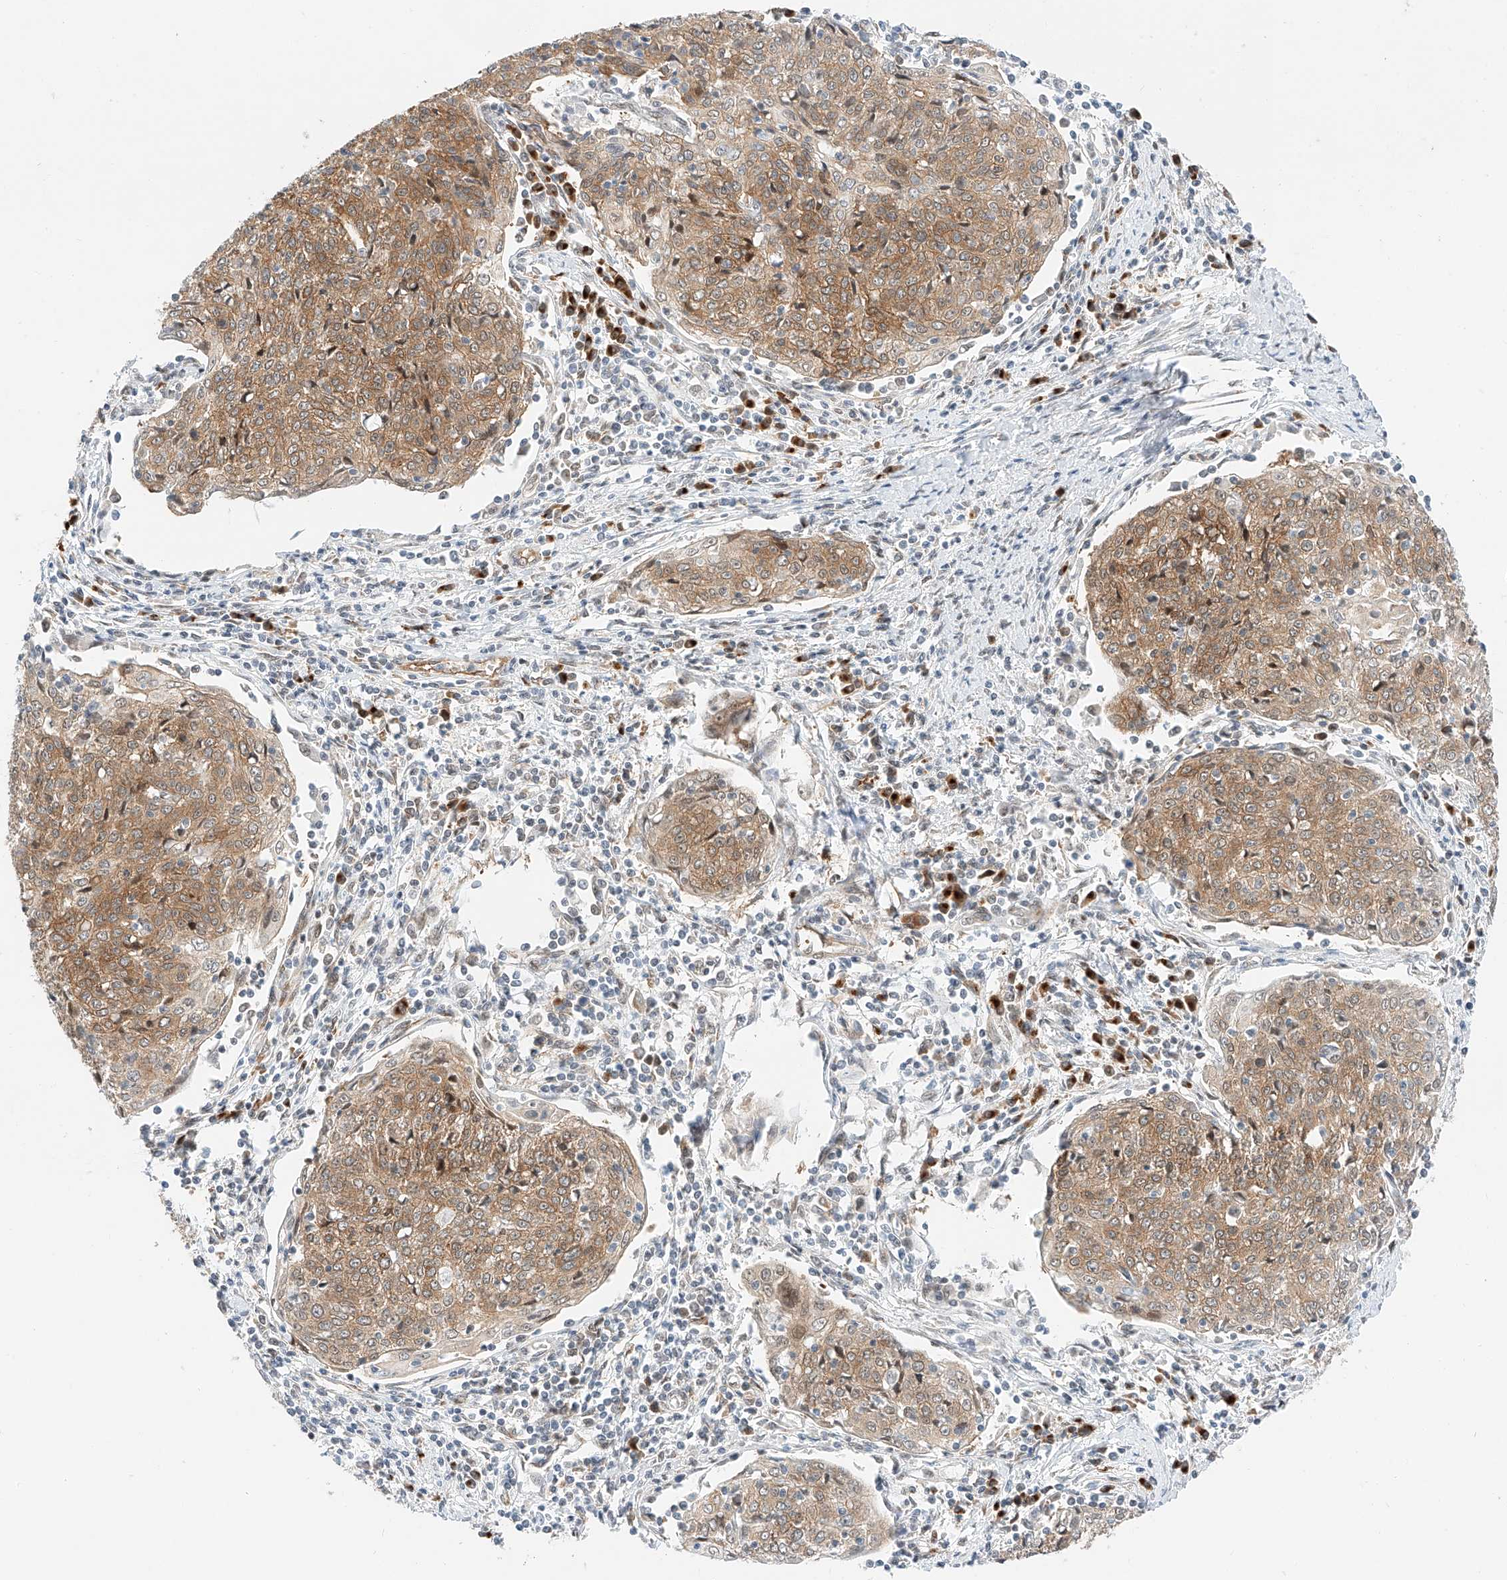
{"staining": {"intensity": "moderate", "quantity": ">75%", "location": "cytoplasmic/membranous"}, "tissue": "cervical cancer", "cell_type": "Tumor cells", "image_type": "cancer", "snomed": [{"axis": "morphology", "description": "Squamous cell carcinoma, NOS"}, {"axis": "topography", "description": "Cervix"}], "caption": "Immunohistochemistry of squamous cell carcinoma (cervical) shows medium levels of moderate cytoplasmic/membranous positivity in about >75% of tumor cells.", "gene": "CARMIL1", "patient": {"sex": "female", "age": 48}}